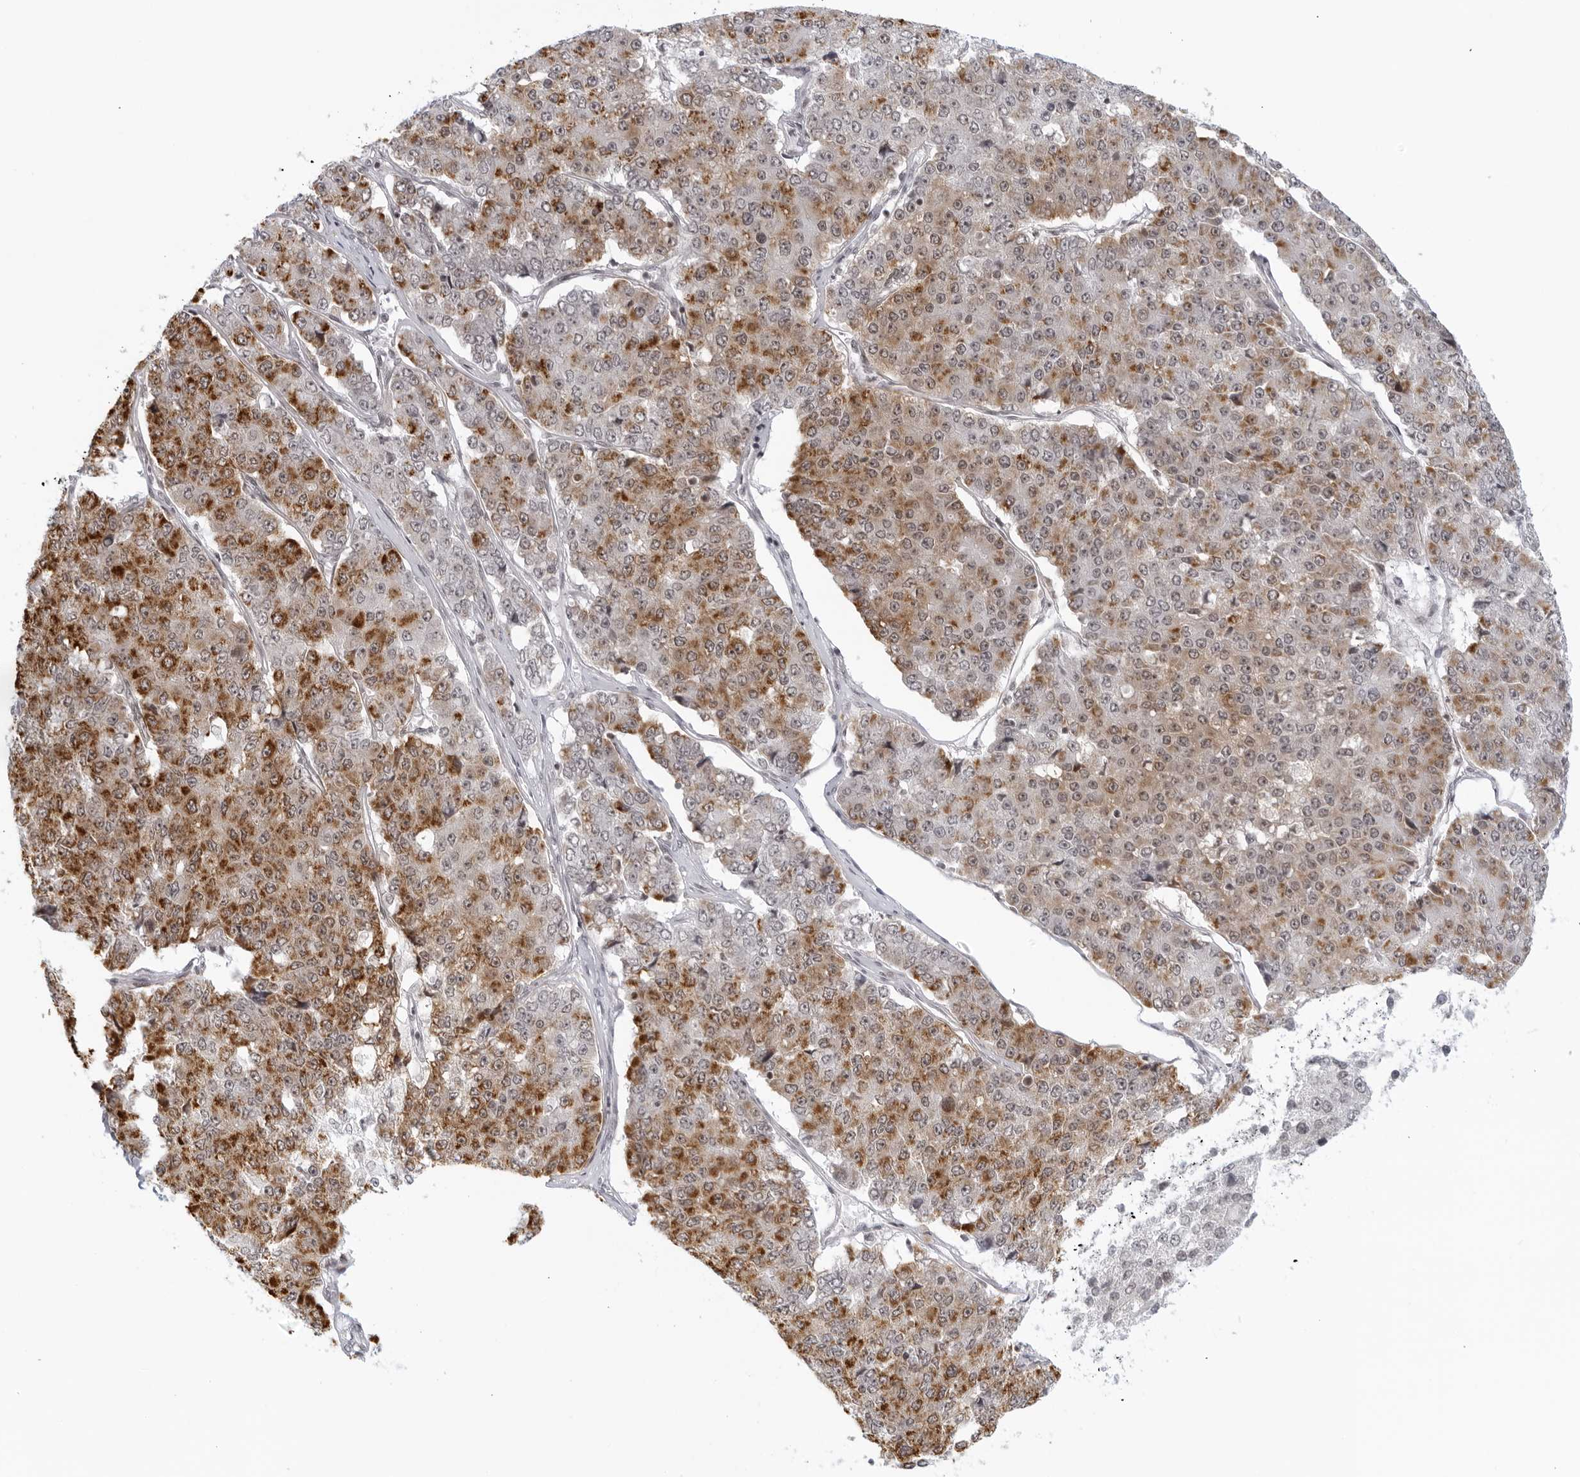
{"staining": {"intensity": "strong", "quantity": "25%-75%", "location": "cytoplasmic/membranous"}, "tissue": "pancreatic cancer", "cell_type": "Tumor cells", "image_type": "cancer", "snomed": [{"axis": "morphology", "description": "Adenocarcinoma, NOS"}, {"axis": "topography", "description": "Pancreas"}], "caption": "DAB immunohistochemical staining of human adenocarcinoma (pancreatic) exhibits strong cytoplasmic/membranous protein expression in about 25%-75% of tumor cells. (brown staining indicates protein expression, while blue staining denotes nuclei).", "gene": "RAB11FIP3", "patient": {"sex": "male", "age": 50}}